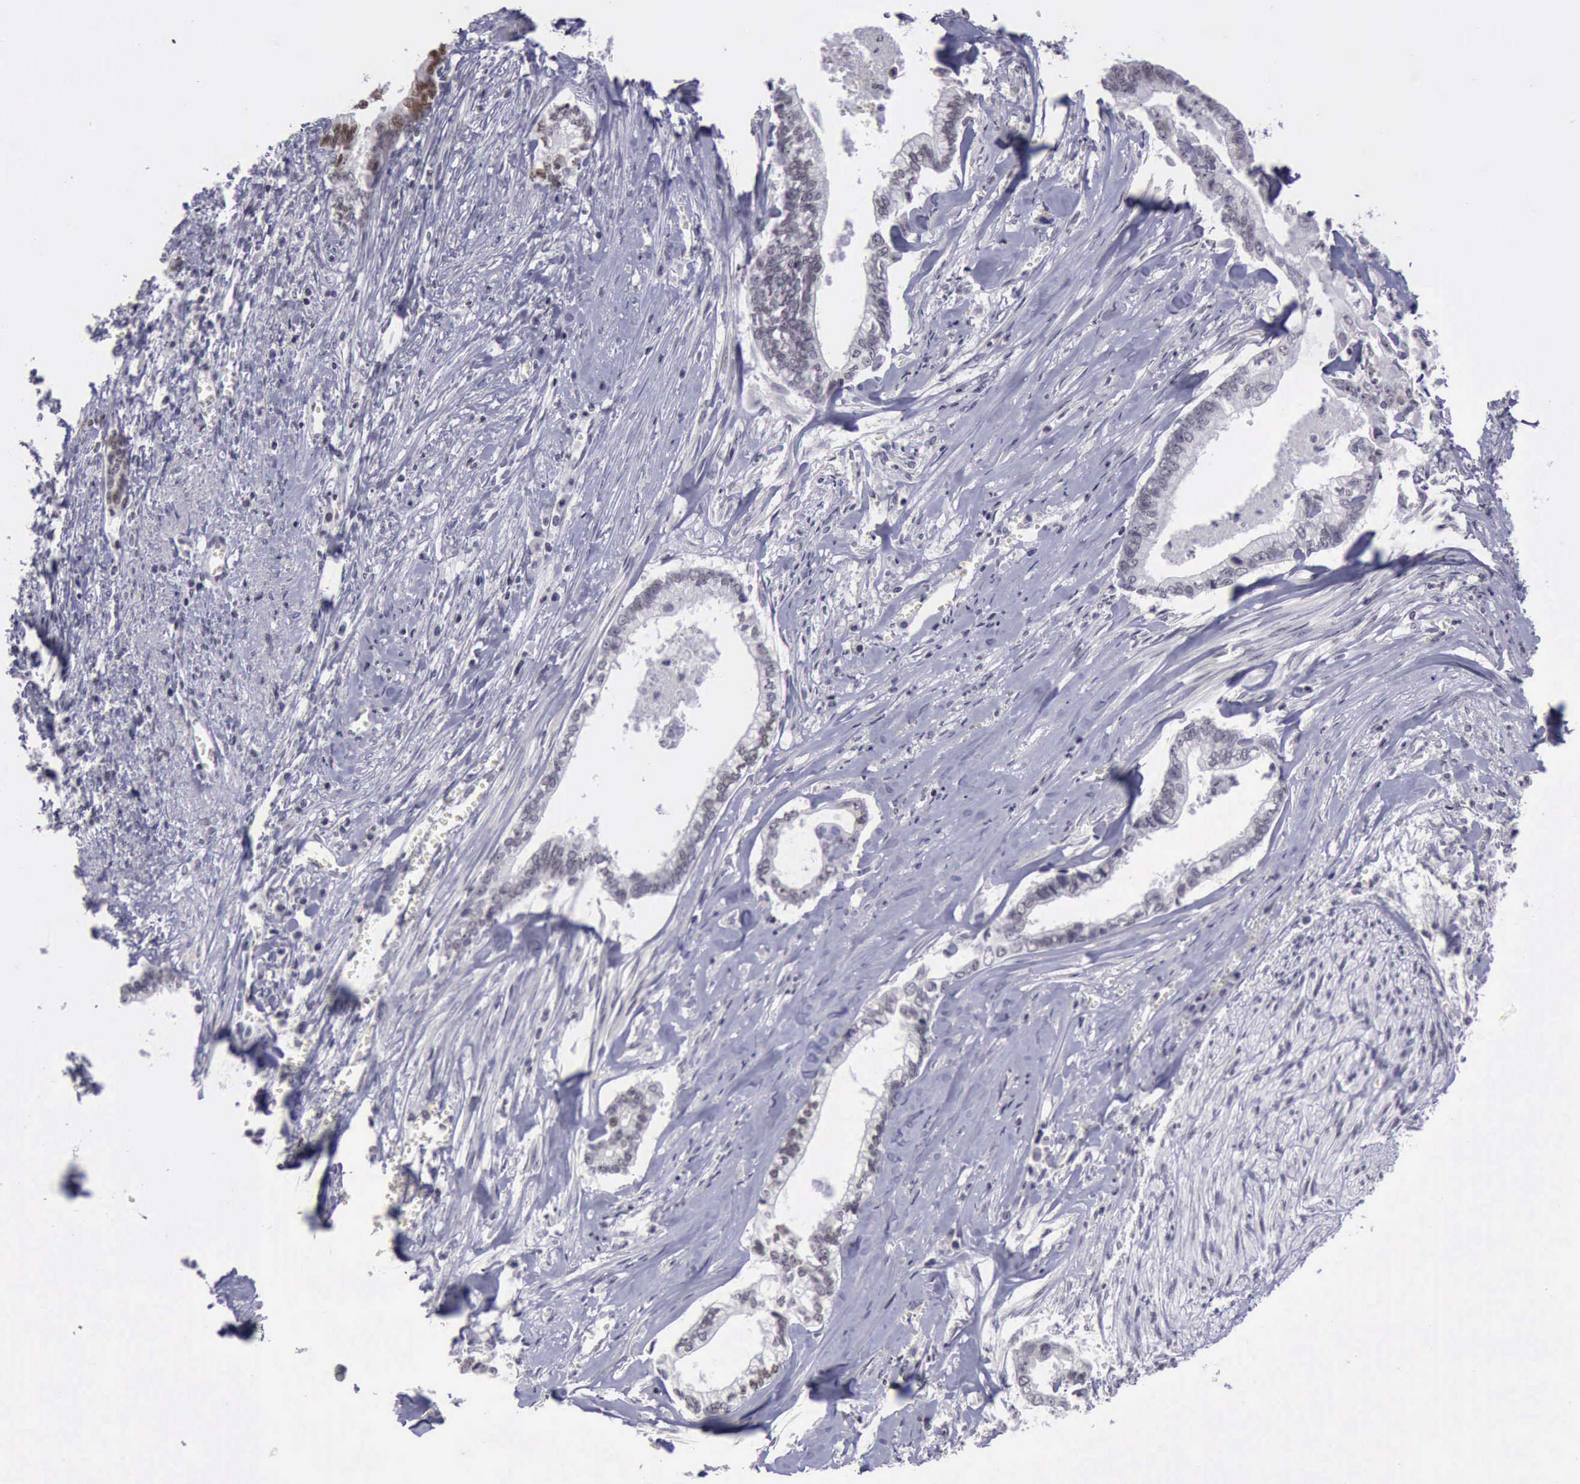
{"staining": {"intensity": "moderate", "quantity": "25%-75%", "location": "nuclear"}, "tissue": "liver cancer", "cell_type": "Tumor cells", "image_type": "cancer", "snomed": [{"axis": "morphology", "description": "Cholangiocarcinoma"}, {"axis": "topography", "description": "Liver"}], "caption": "A brown stain labels moderate nuclear expression of a protein in human liver cancer (cholangiocarcinoma) tumor cells.", "gene": "YY1", "patient": {"sex": "male", "age": 57}}